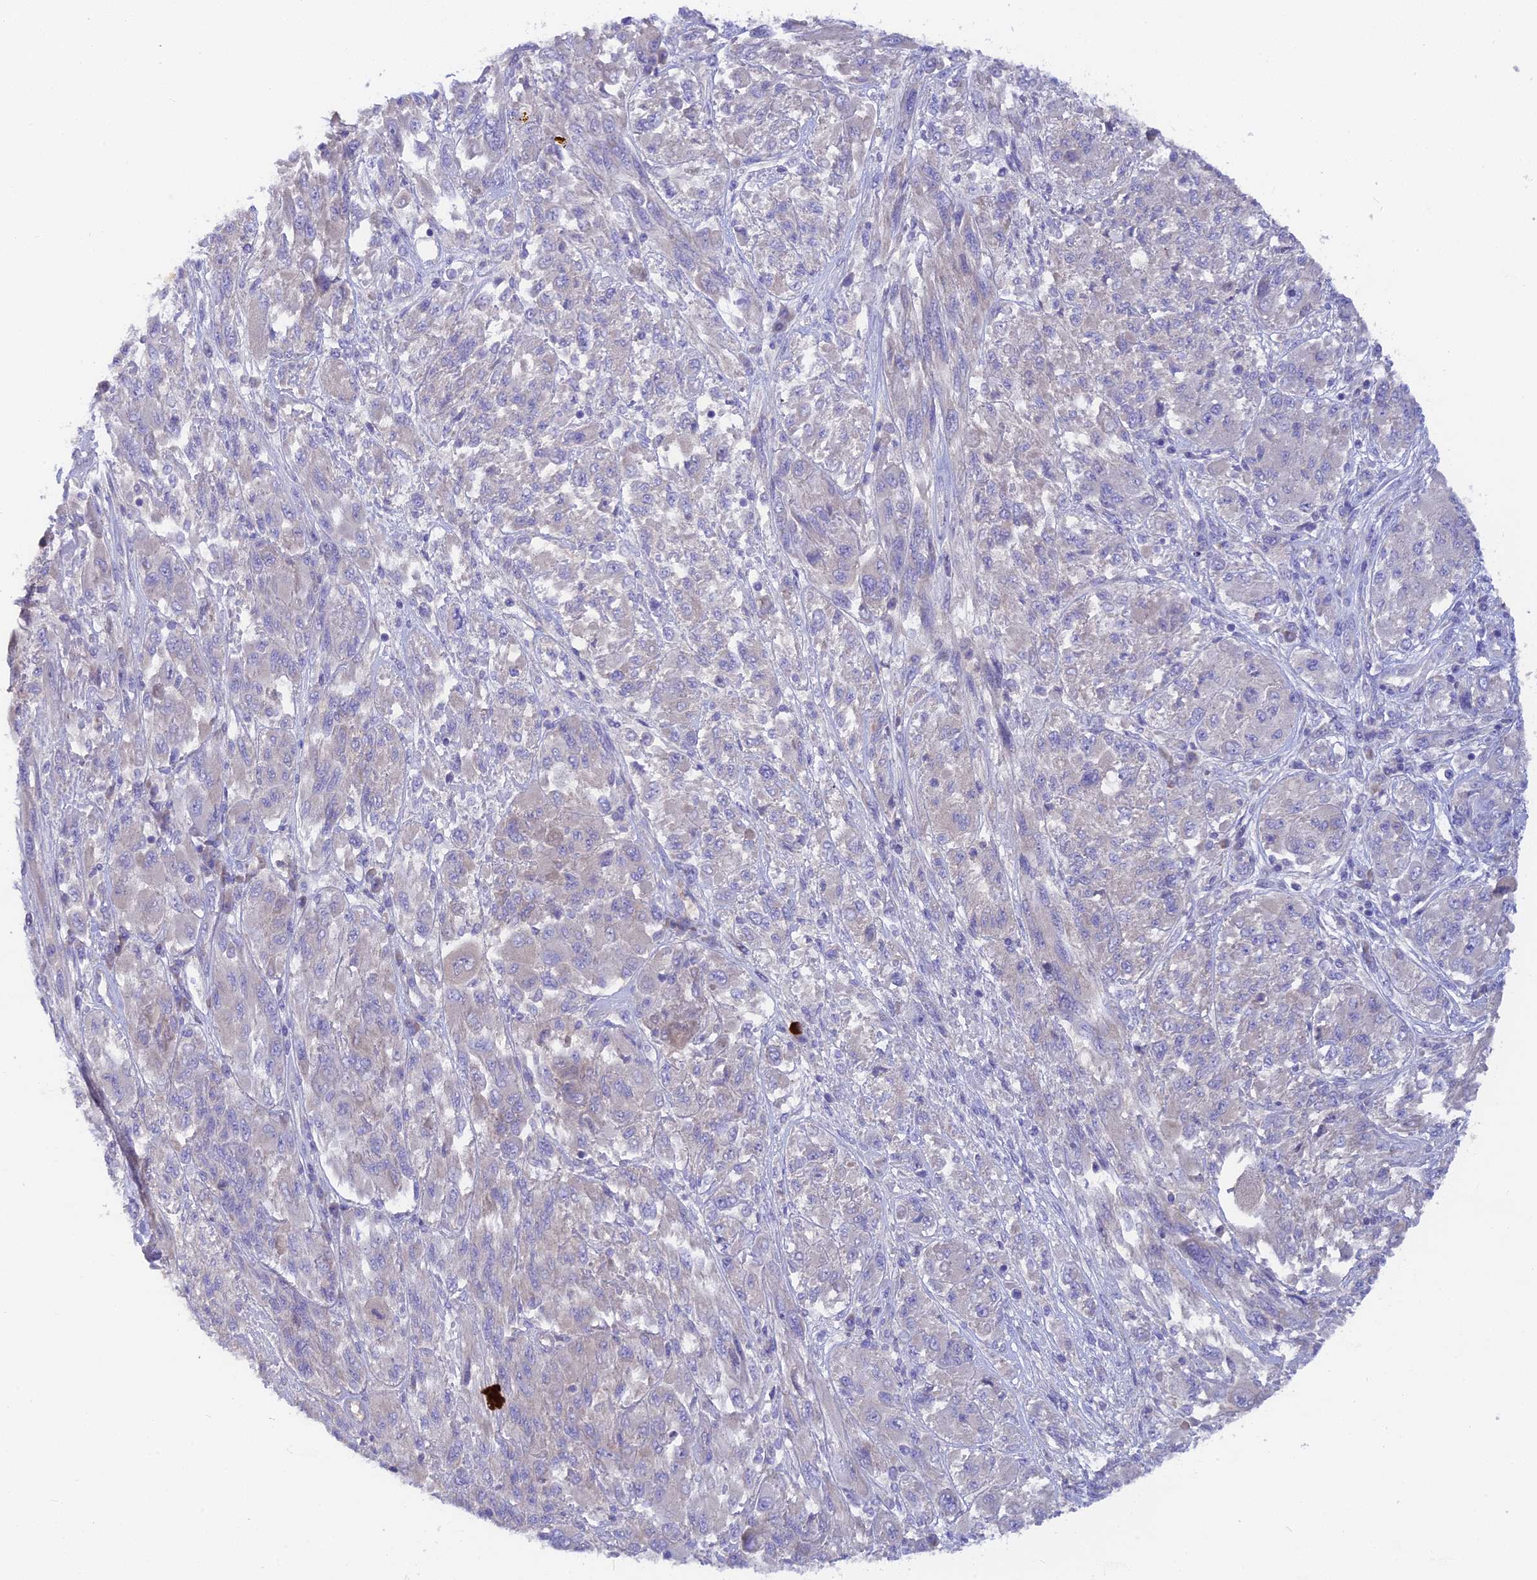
{"staining": {"intensity": "negative", "quantity": "none", "location": "none"}, "tissue": "melanoma", "cell_type": "Tumor cells", "image_type": "cancer", "snomed": [{"axis": "morphology", "description": "Malignant melanoma, NOS"}, {"axis": "topography", "description": "Skin"}], "caption": "A micrograph of human malignant melanoma is negative for staining in tumor cells.", "gene": "PZP", "patient": {"sex": "female", "age": 91}}